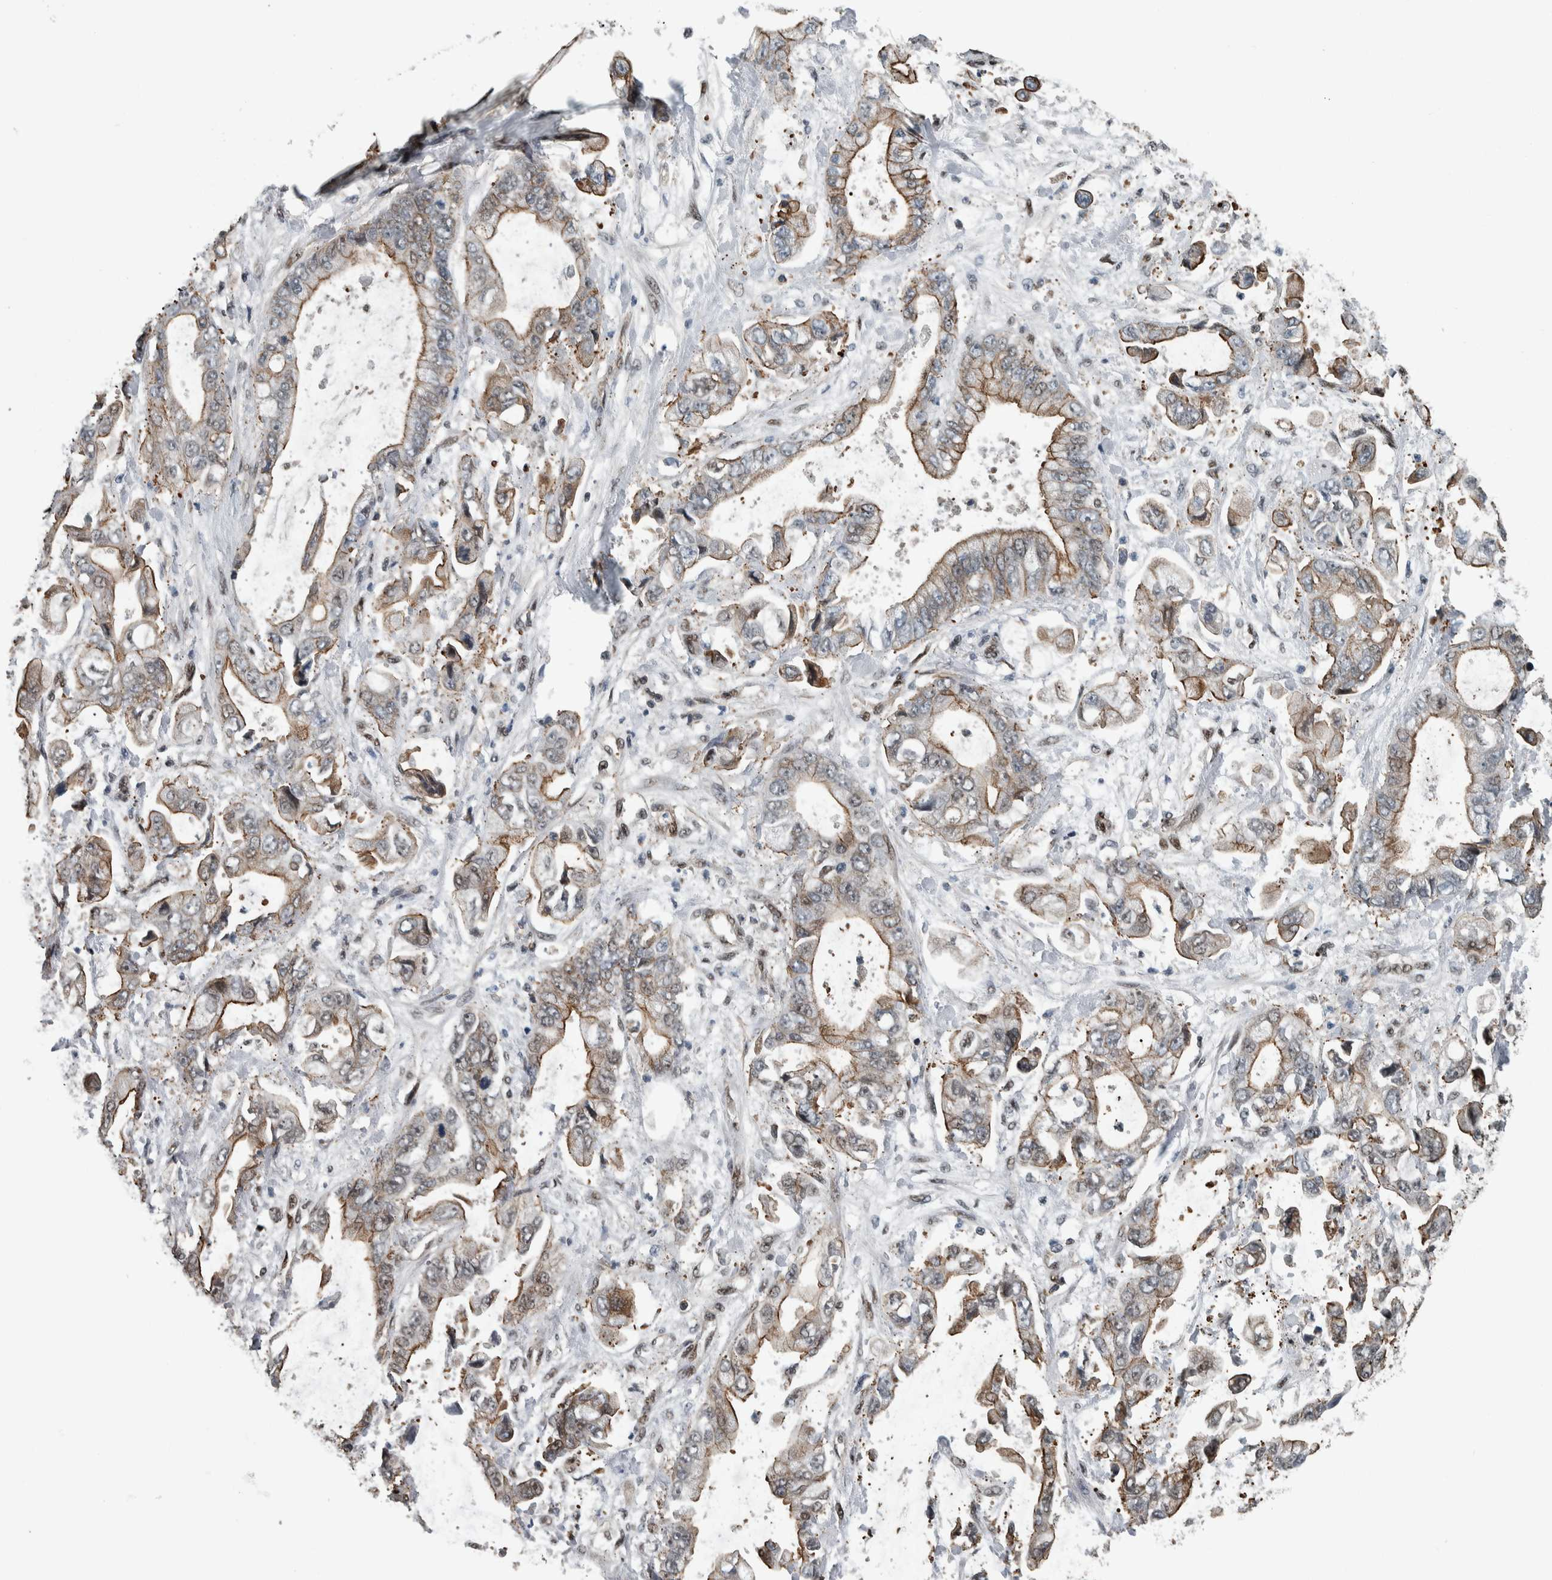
{"staining": {"intensity": "moderate", "quantity": "25%-75%", "location": "cytoplasmic/membranous"}, "tissue": "stomach cancer", "cell_type": "Tumor cells", "image_type": "cancer", "snomed": [{"axis": "morphology", "description": "Normal tissue, NOS"}, {"axis": "morphology", "description": "Adenocarcinoma, NOS"}, {"axis": "topography", "description": "Stomach"}], "caption": "This histopathology image exhibits stomach cancer (adenocarcinoma) stained with immunohistochemistry to label a protein in brown. The cytoplasmic/membranous of tumor cells show moderate positivity for the protein. Nuclei are counter-stained blue.", "gene": "FAM135B", "patient": {"sex": "male", "age": 62}}